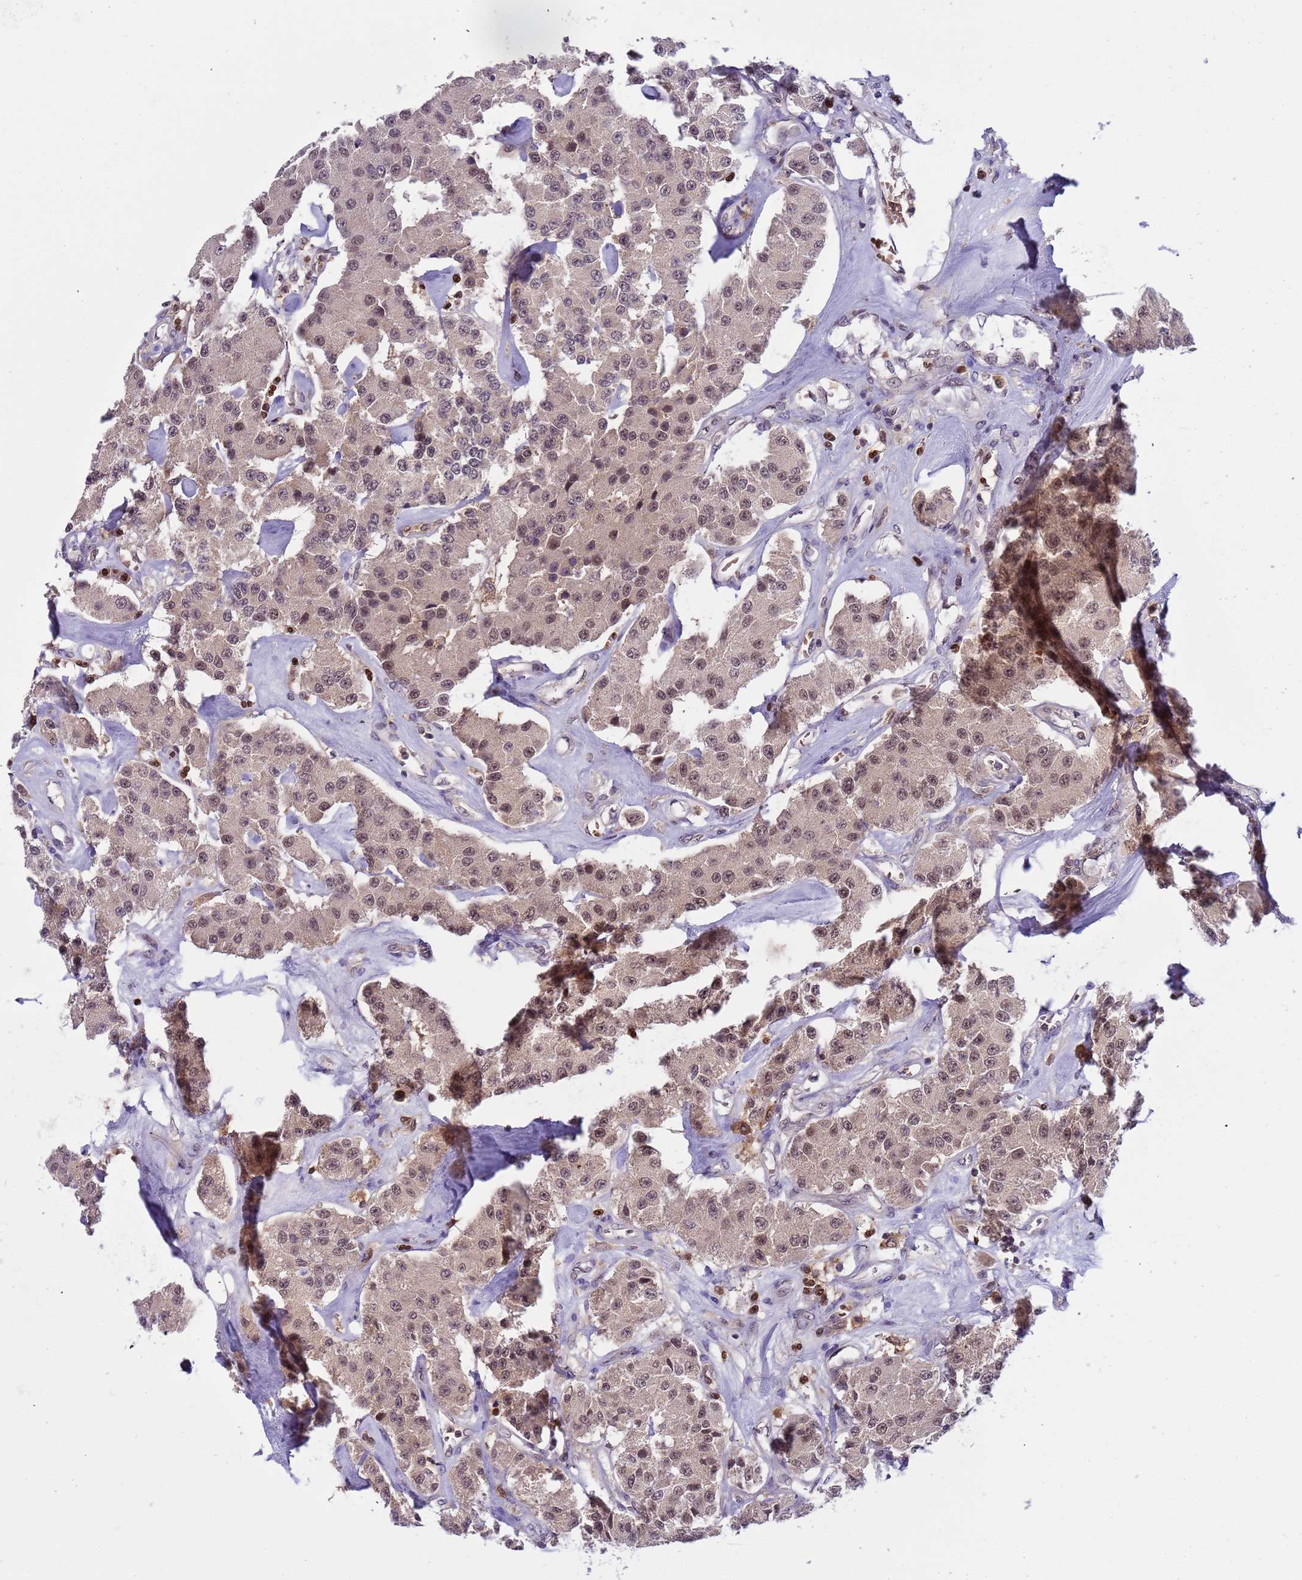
{"staining": {"intensity": "moderate", "quantity": ">75%", "location": "nuclear"}, "tissue": "carcinoid", "cell_type": "Tumor cells", "image_type": "cancer", "snomed": [{"axis": "morphology", "description": "Carcinoid, malignant, NOS"}, {"axis": "topography", "description": "Pancreas"}], "caption": "Immunohistochemical staining of human carcinoid demonstrates medium levels of moderate nuclear staining in about >75% of tumor cells. (DAB IHC, brown staining for protein, blue staining for nuclei).", "gene": "CD53", "patient": {"sex": "male", "age": 41}}